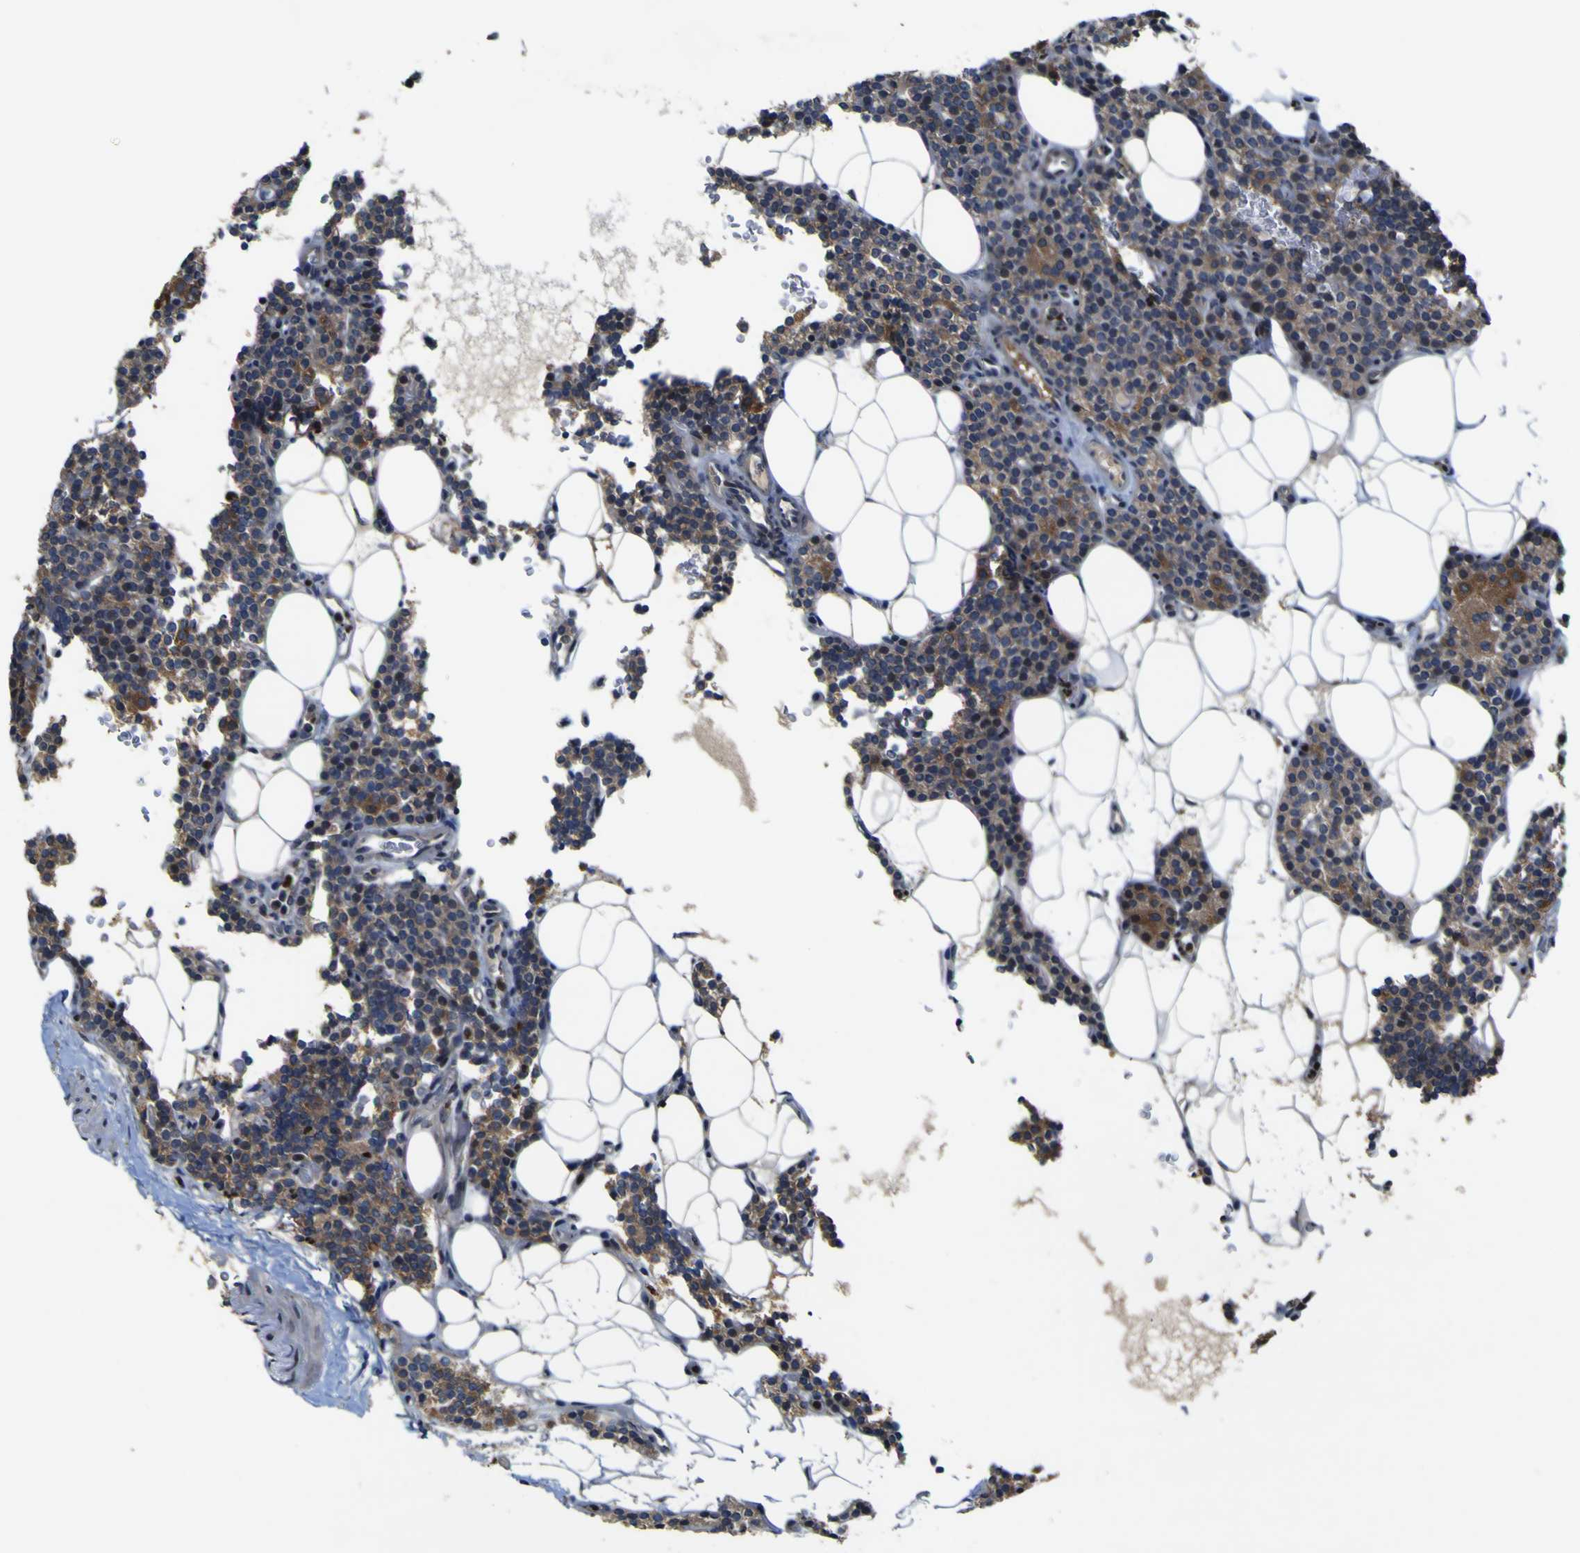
{"staining": {"intensity": "moderate", "quantity": ">75%", "location": "cytoplasmic/membranous"}, "tissue": "parathyroid gland", "cell_type": "Glandular cells", "image_type": "normal", "snomed": [{"axis": "morphology", "description": "Normal tissue, NOS"}, {"axis": "morphology", "description": "Adenoma, NOS"}, {"axis": "topography", "description": "Parathyroid gland"}], "caption": "A photomicrograph of parathyroid gland stained for a protein exhibits moderate cytoplasmic/membranous brown staining in glandular cells.", "gene": "IRAK2", "patient": {"sex": "female", "age": 51}}